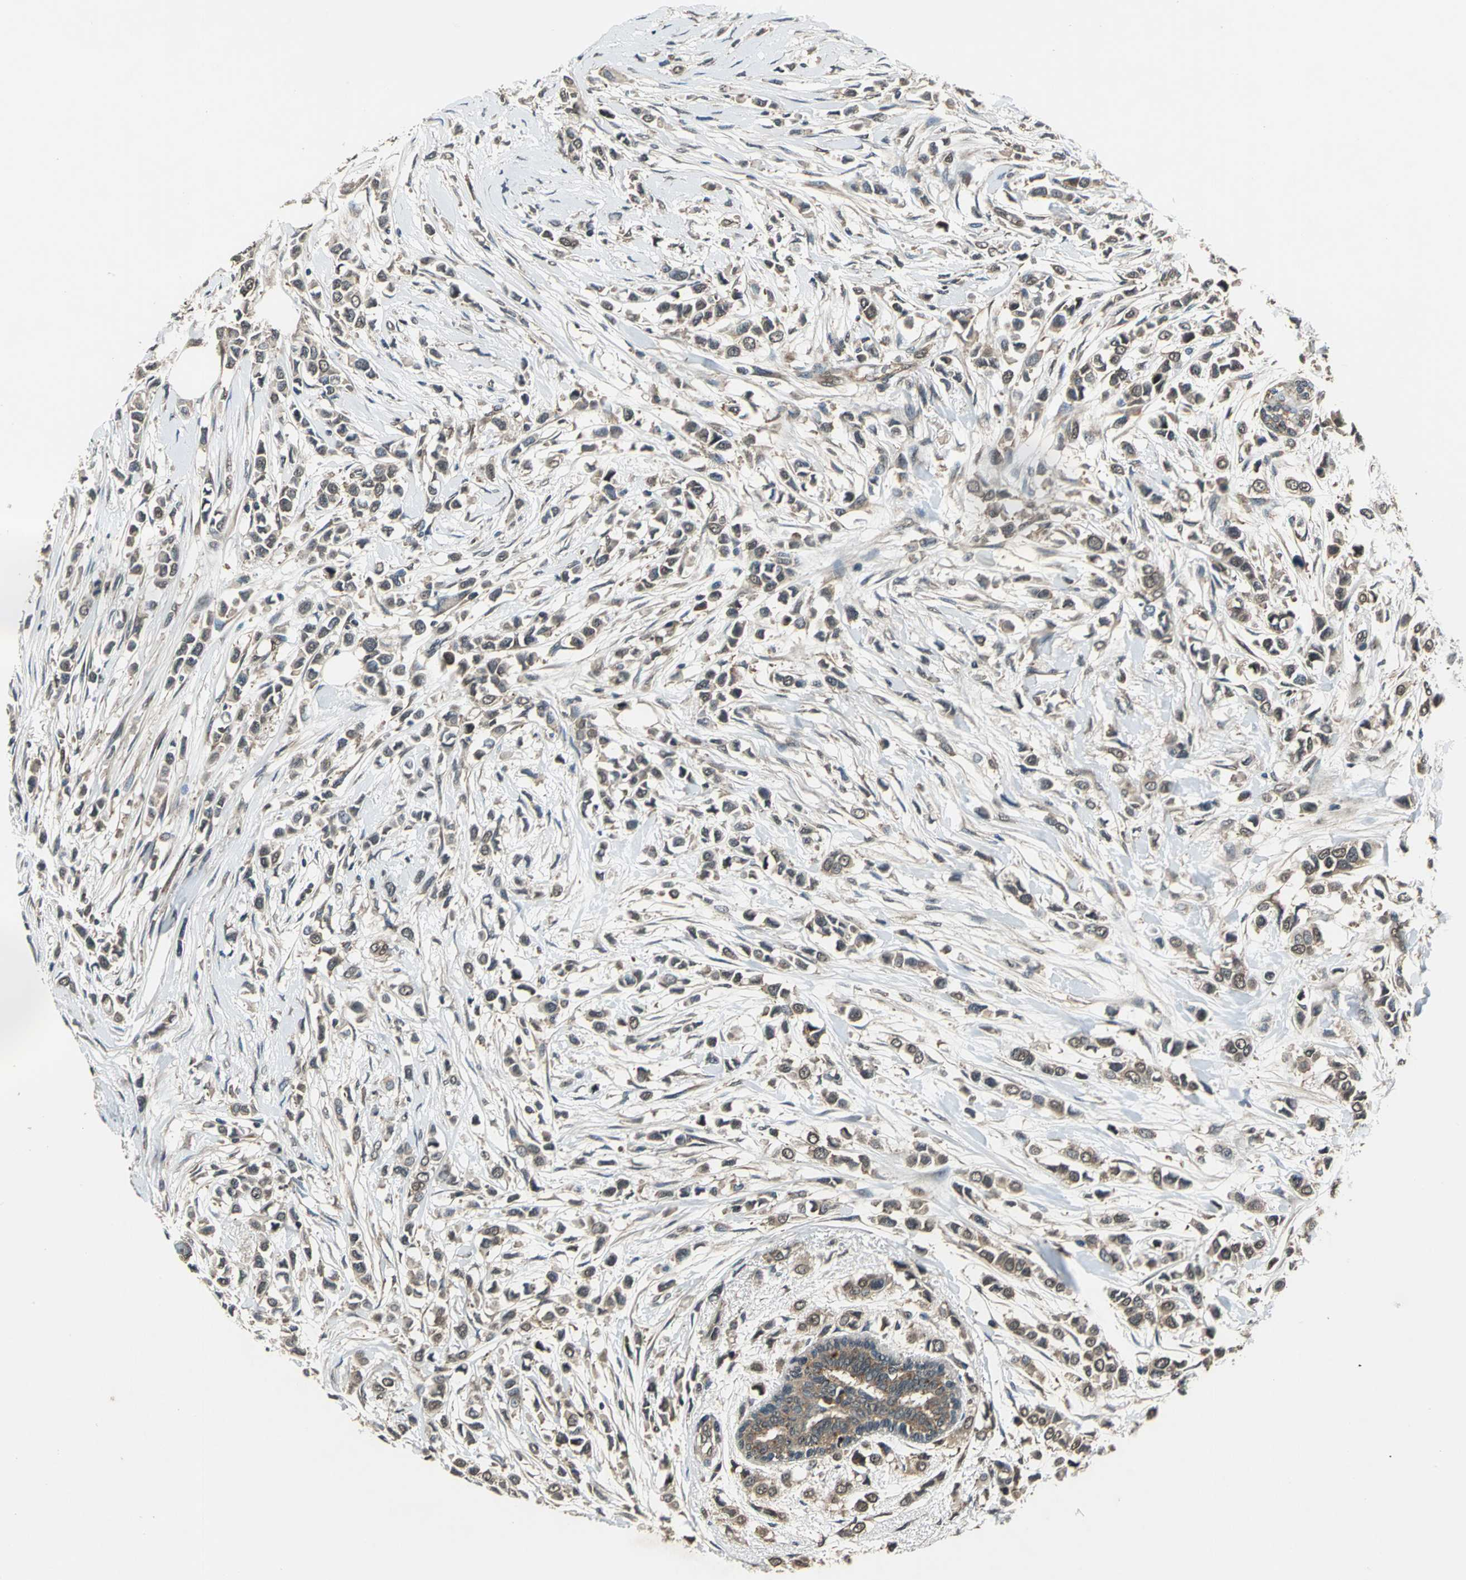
{"staining": {"intensity": "weak", "quantity": ">75%", "location": "cytoplasmic/membranous,nuclear"}, "tissue": "breast cancer", "cell_type": "Tumor cells", "image_type": "cancer", "snomed": [{"axis": "morphology", "description": "Lobular carcinoma"}, {"axis": "topography", "description": "Breast"}], "caption": "Brown immunohistochemical staining in breast cancer exhibits weak cytoplasmic/membranous and nuclear positivity in about >75% of tumor cells.", "gene": "EIF2B2", "patient": {"sex": "female", "age": 51}}